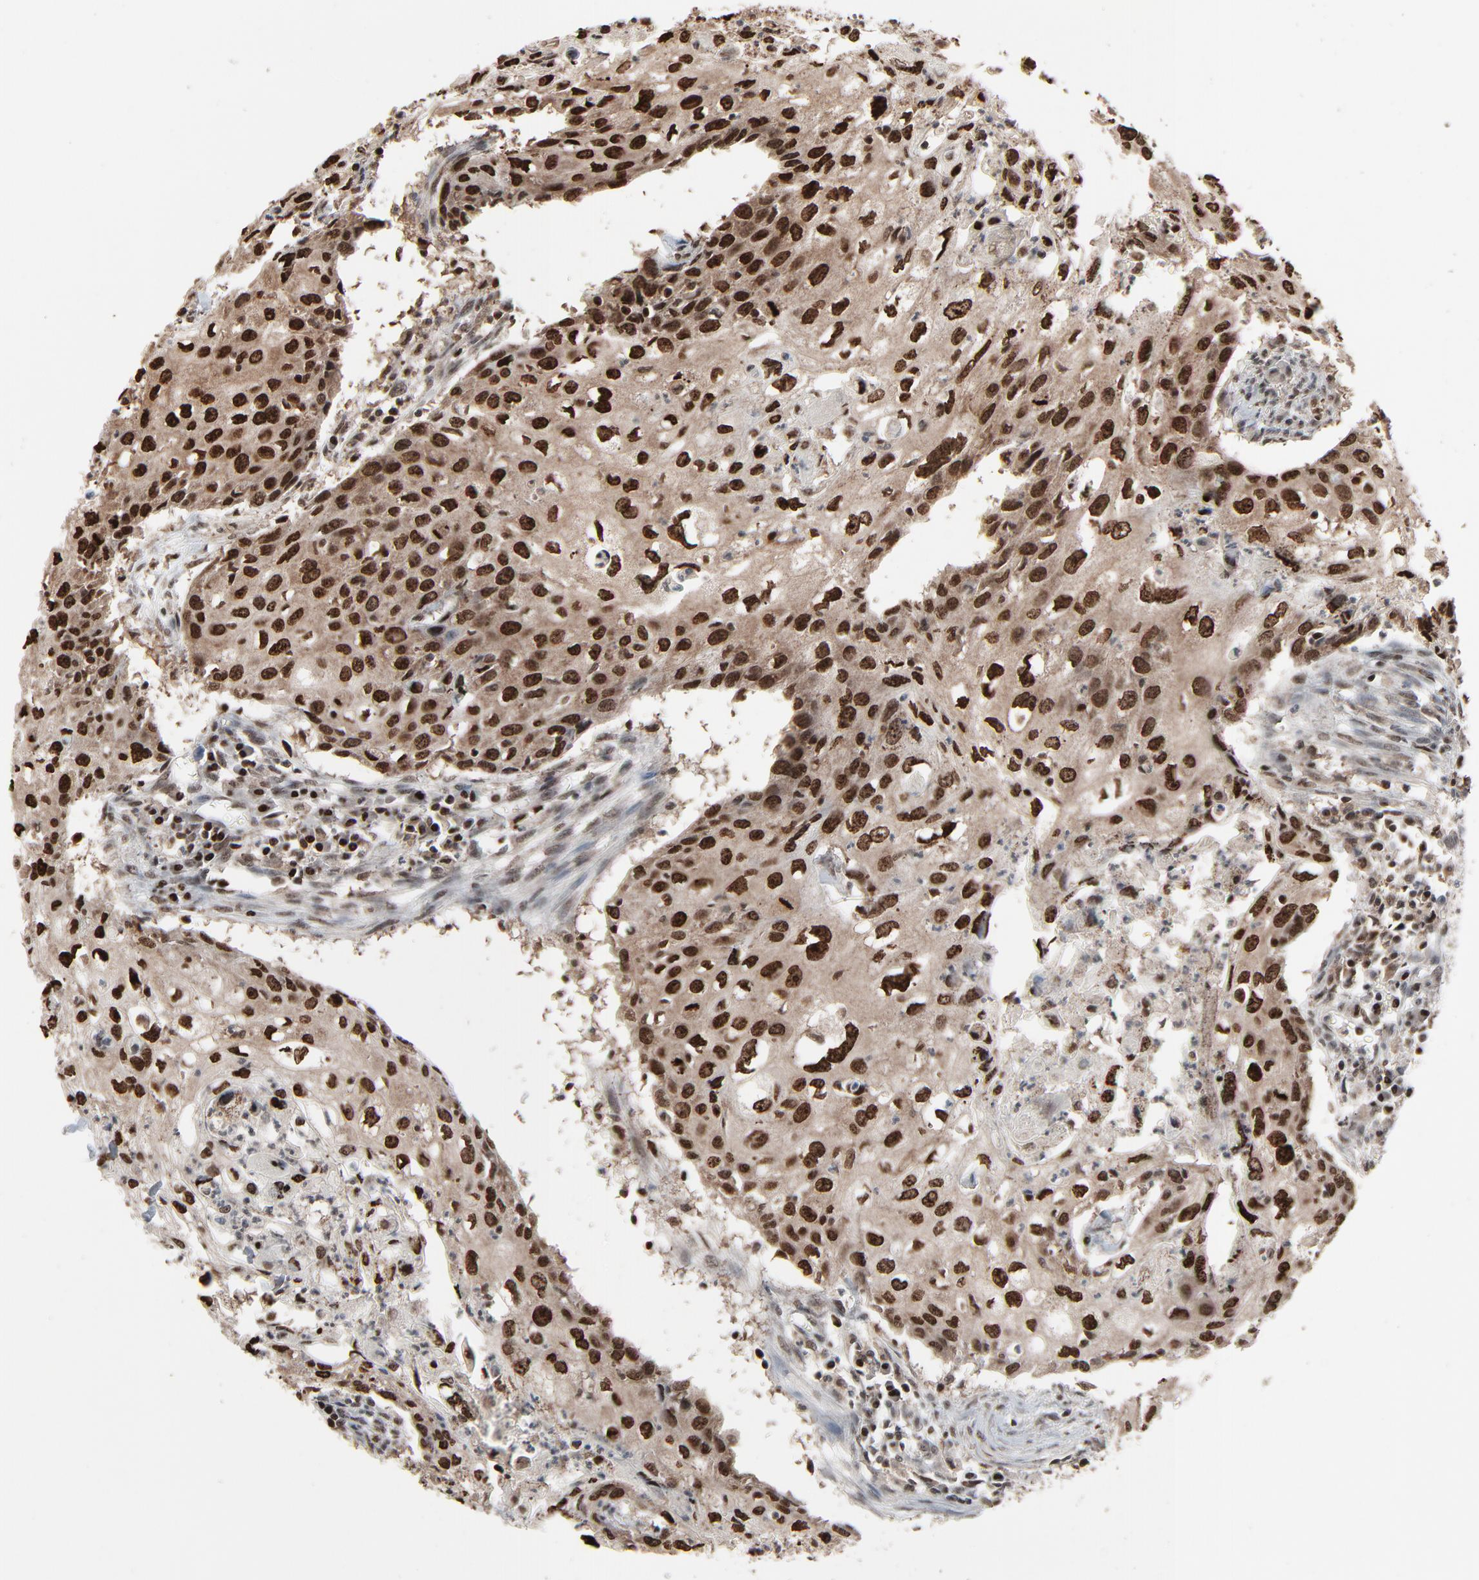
{"staining": {"intensity": "strong", "quantity": ">75%", "location": "nuclear"}, "tissue": "urothelial cancer", "cell_type": "Tumor cells", "image_type": "cancer", "snomed": [{"axis": "morphology", "description": "Urothelial carcinoma, High grade"}, {"axis": "topography", "description": "Urinary bladder"}], "caption": "Urothelial carcinoma (high-grade) stained with immunohistochemistry (IHC) reveals strong nuclear positivity in approximately >75% of tumor cells.", "gene": "RPS6KA3", "patient": {"sex": "male", "age": 54}}